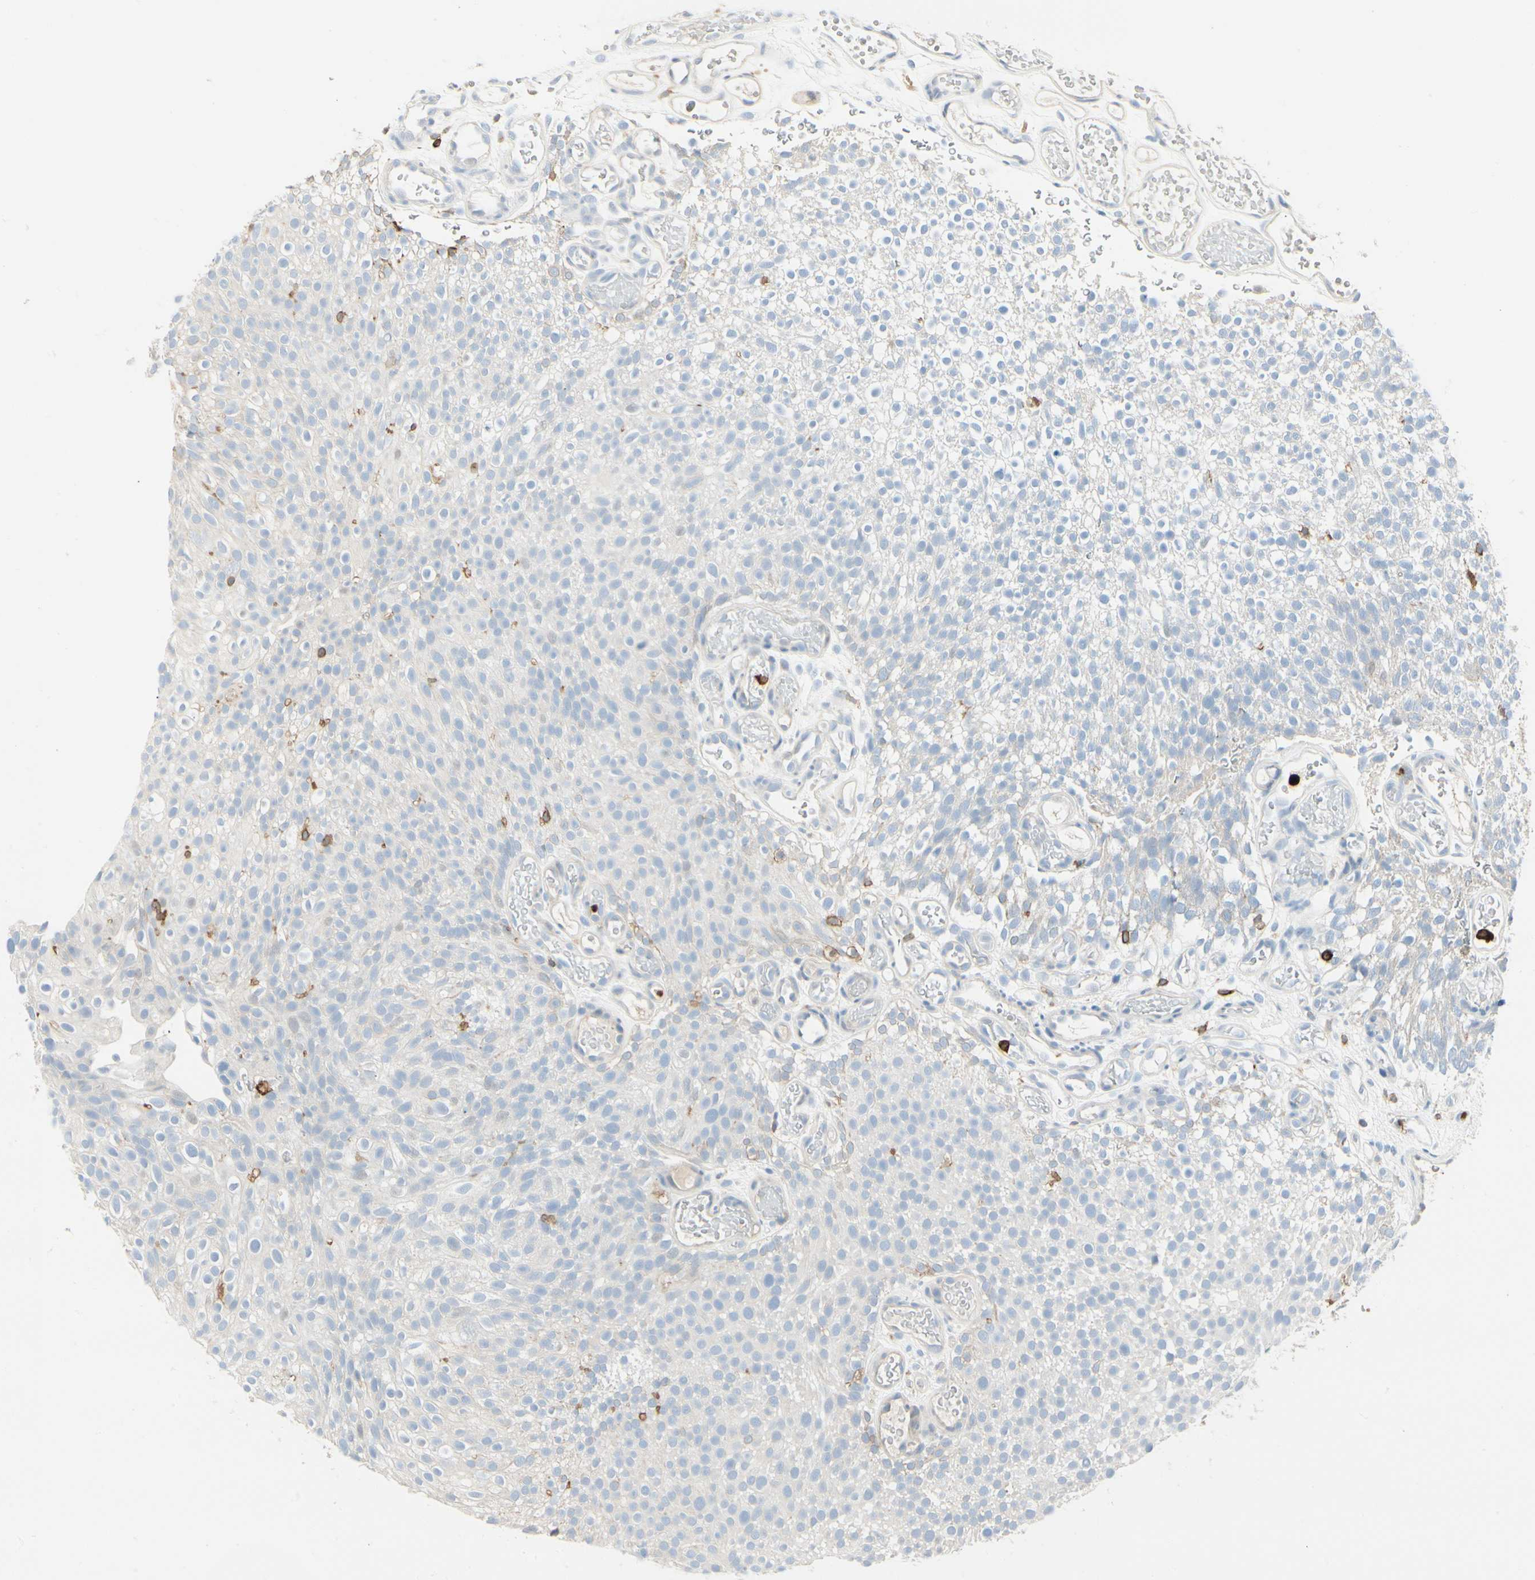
{"staining": {"intensity": "negative", "quantity": "none", "location": "none"}, "tissue": "urothelial cancer", "cell_type": "Tumor cells", "image_type": "cancer", "snomed": [{"axis": "morphology", "description": "Urothelial carcinoma, Low grade"}, {"axis": "topography", "description": "Urinary bladder"}], "caption": "This is an immunohistochemistry photomicrograph of urothelial cancer. There is no positivity in tumor cells.", "gene": "ITGB2", "patient": {"sex": "male", "age": 78}}